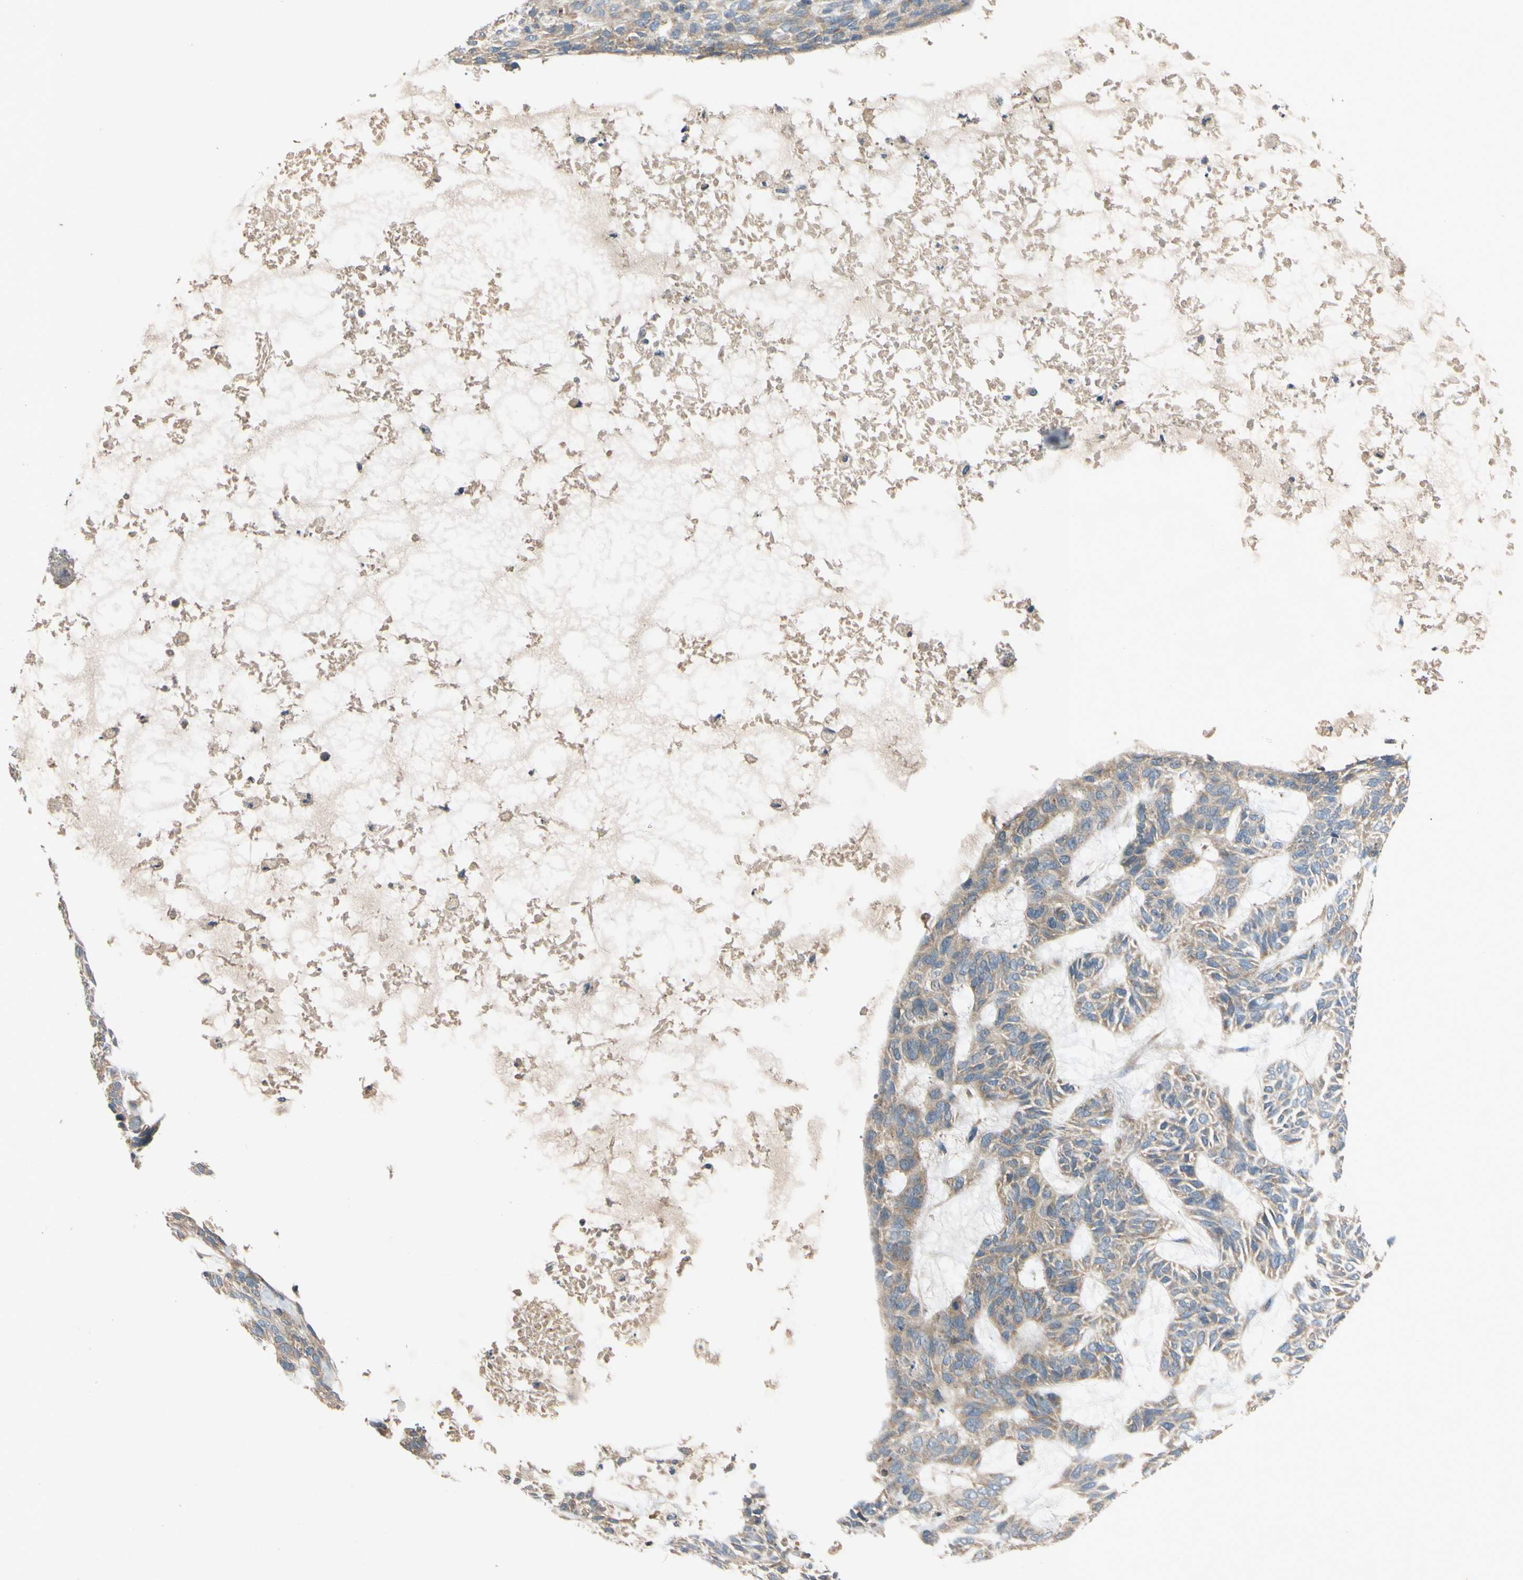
{"staining": {"intensity": "weak", "quantity": ">75%", "location": "cytoplasmic/membranous"}, "tissue": "skin cancer", "cell_type": "Tumor cells", "image_type": "cancer", "snomed": [{"axis": "morphology", "description": "Basal cell carcinoma"}, {"axis": "topography", "description": "Skin"}], "caption": "This photomicrograph shows IHC staining of human basal cell carcinoma (skin), with low weak cytoplasmic/membranous staining in approximately >75% of tumor cells.", "gene": "MBTPS2", "patient": {"sex": "male", "age": 87}}